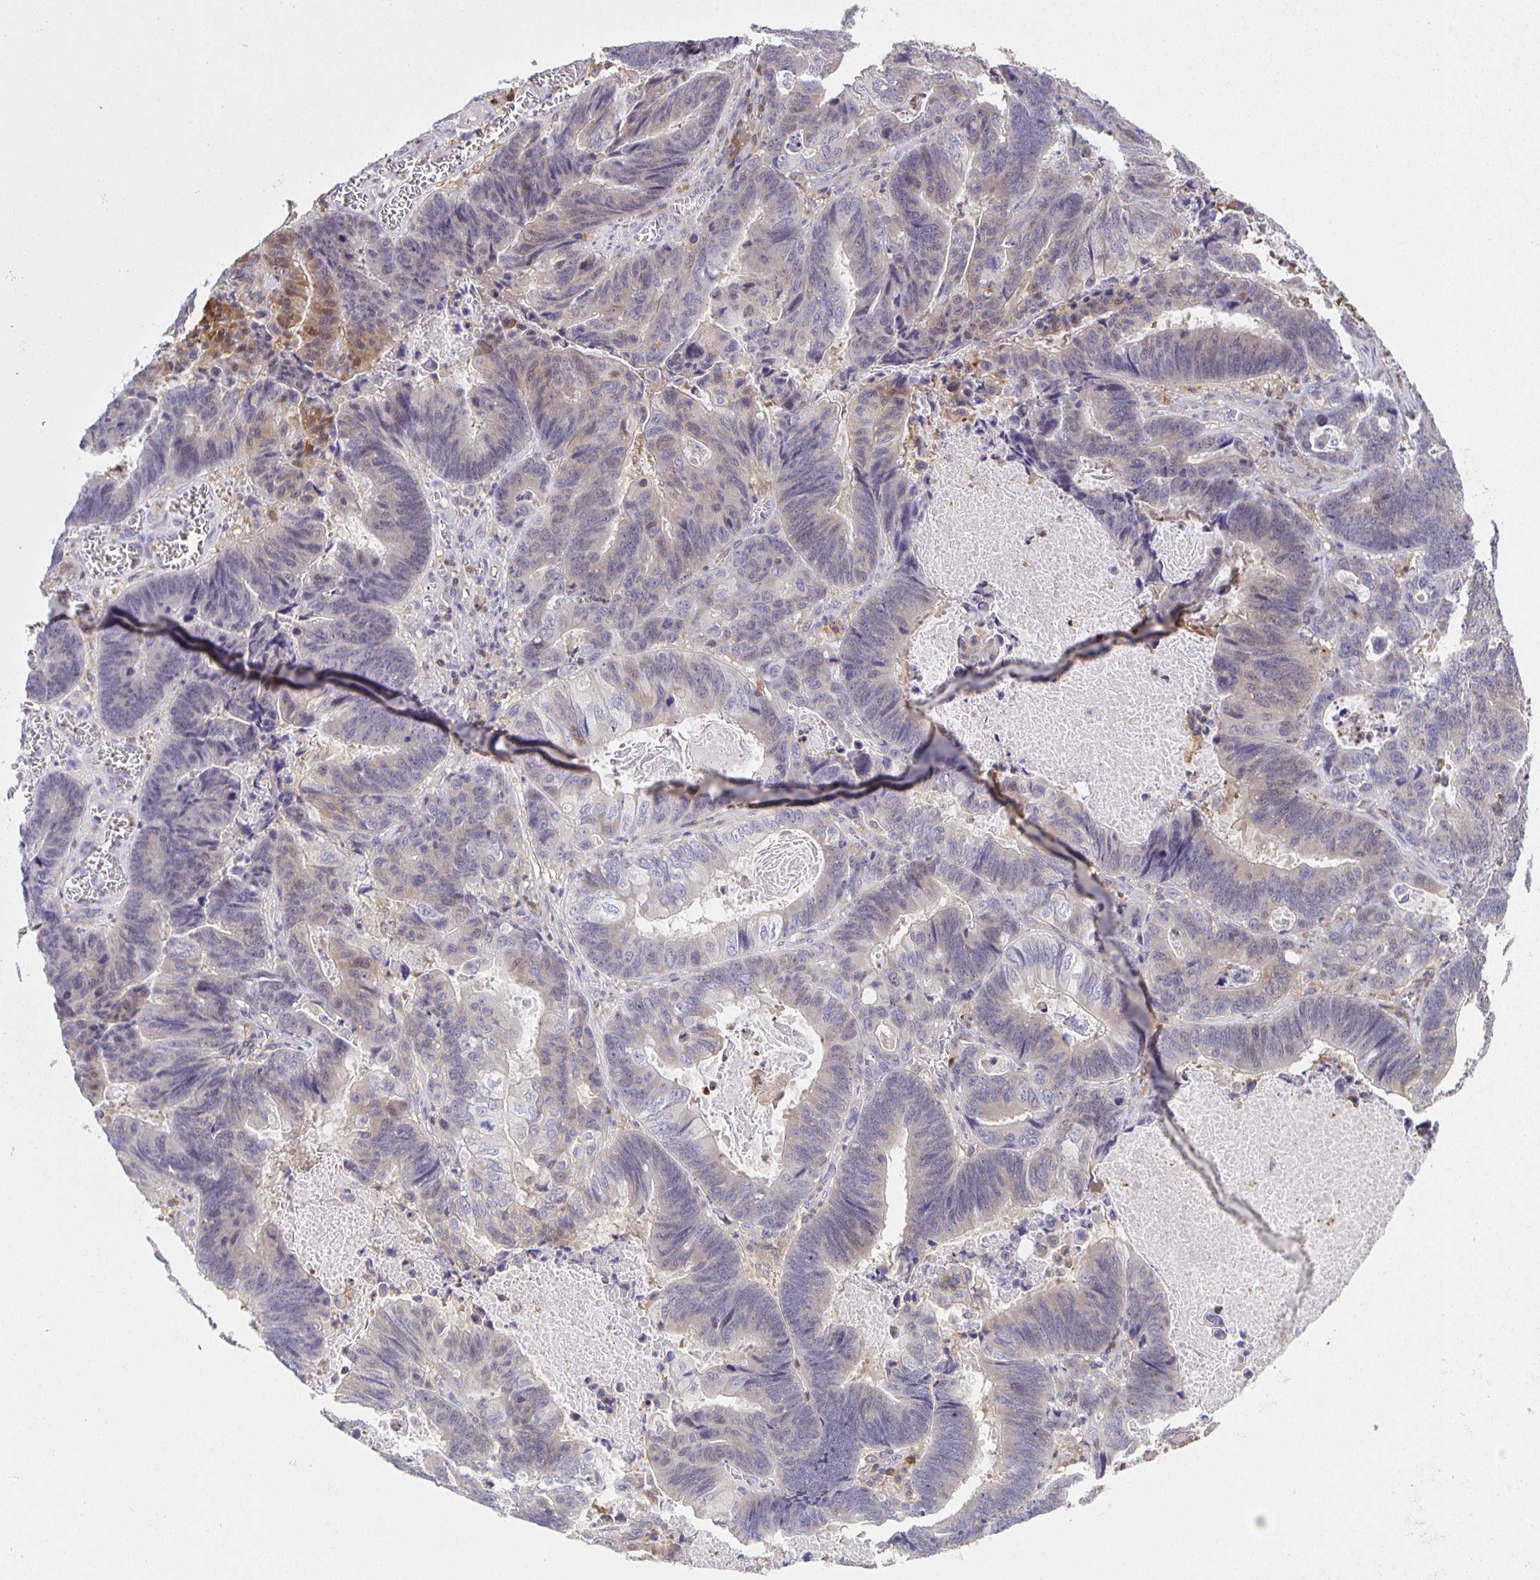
{"staining": {"intensity": "weak", "quantity": "<25%", "location": "cytoplasmic/membranous"}, "tissue": "lung cancer", "cell_type": "Tumor cells", "image_type": "cancer", "snomed": [{"axis": "morphology", "description": "Aneuploidy"}, {"axis": "morphology", "description": "Adenocarcinoma, NOS"}, {"axis": "morphology", "description": "Adenocarcinoma primary or metastatic"}, {"axis": "topography", "description": "Lung"}], "caption": "Image shows no protein staining in tumor cells of lung cancer (adenocarcinoma primary or metastatic) tissue.", "gene": "MARCHF6", "patient": {"sex": "female", "age": 75}}